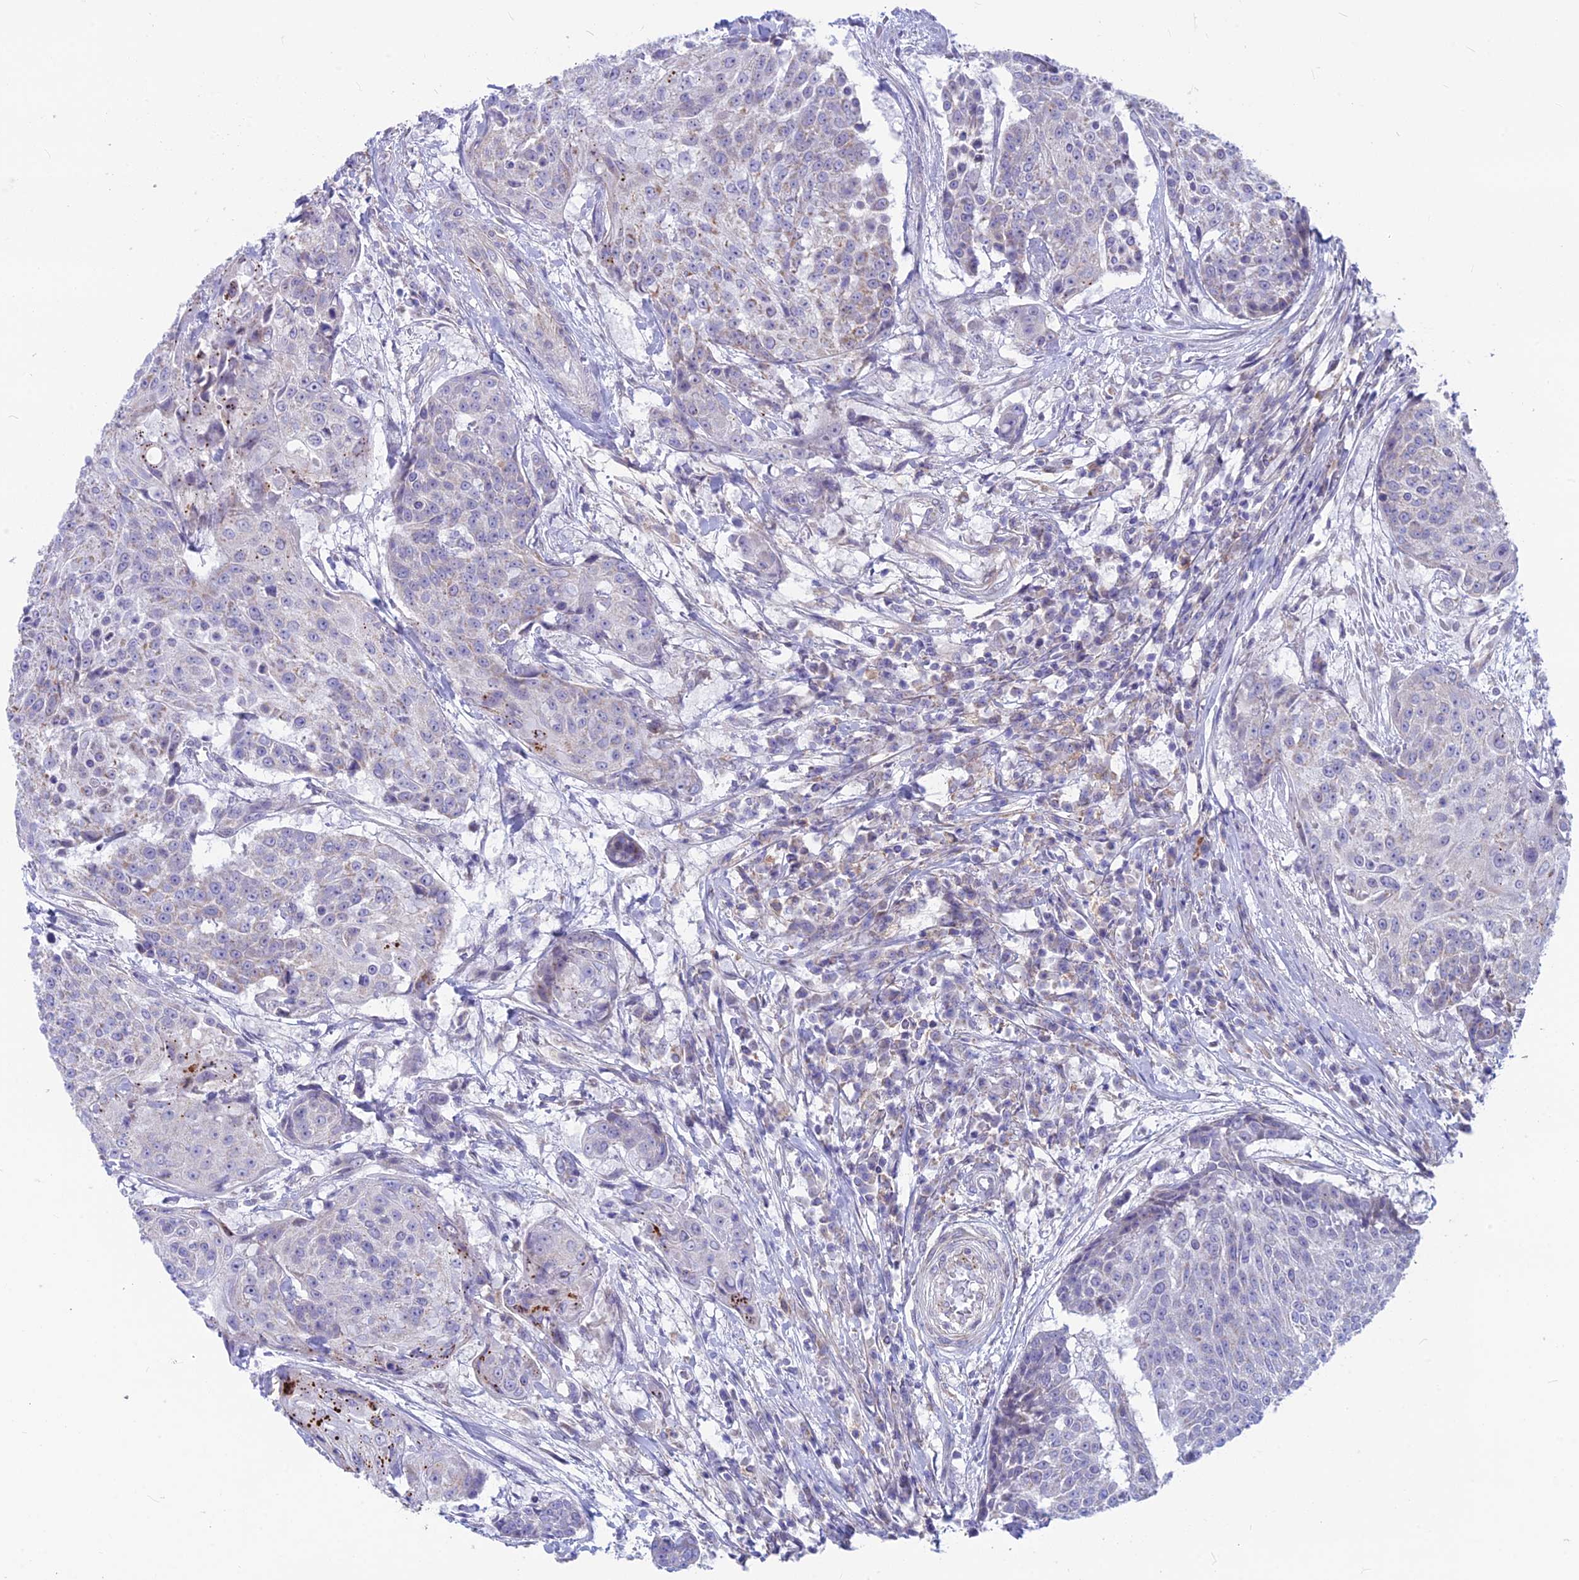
{"staining": {"intensity": "weak", "quantity": "<25%", "location": "cytoplasmic/membranous"}, "tissue": "urothelial cancer", "cell_type": "Tumor cells", "image_type": "cancer", "snomed": [{"axis": "morphology", "description": "Urothelial carcinoma, High grade"}, {"axis": "topography", "description": "Urinary bladder"}], "caption": "This is an immunohistochemistry micrograph of human urothelial carcinoma (high-grade). There is no expression in tumor cells.", "gene": "PLAC9", "patient": {"sex": "female", "age": 63}}